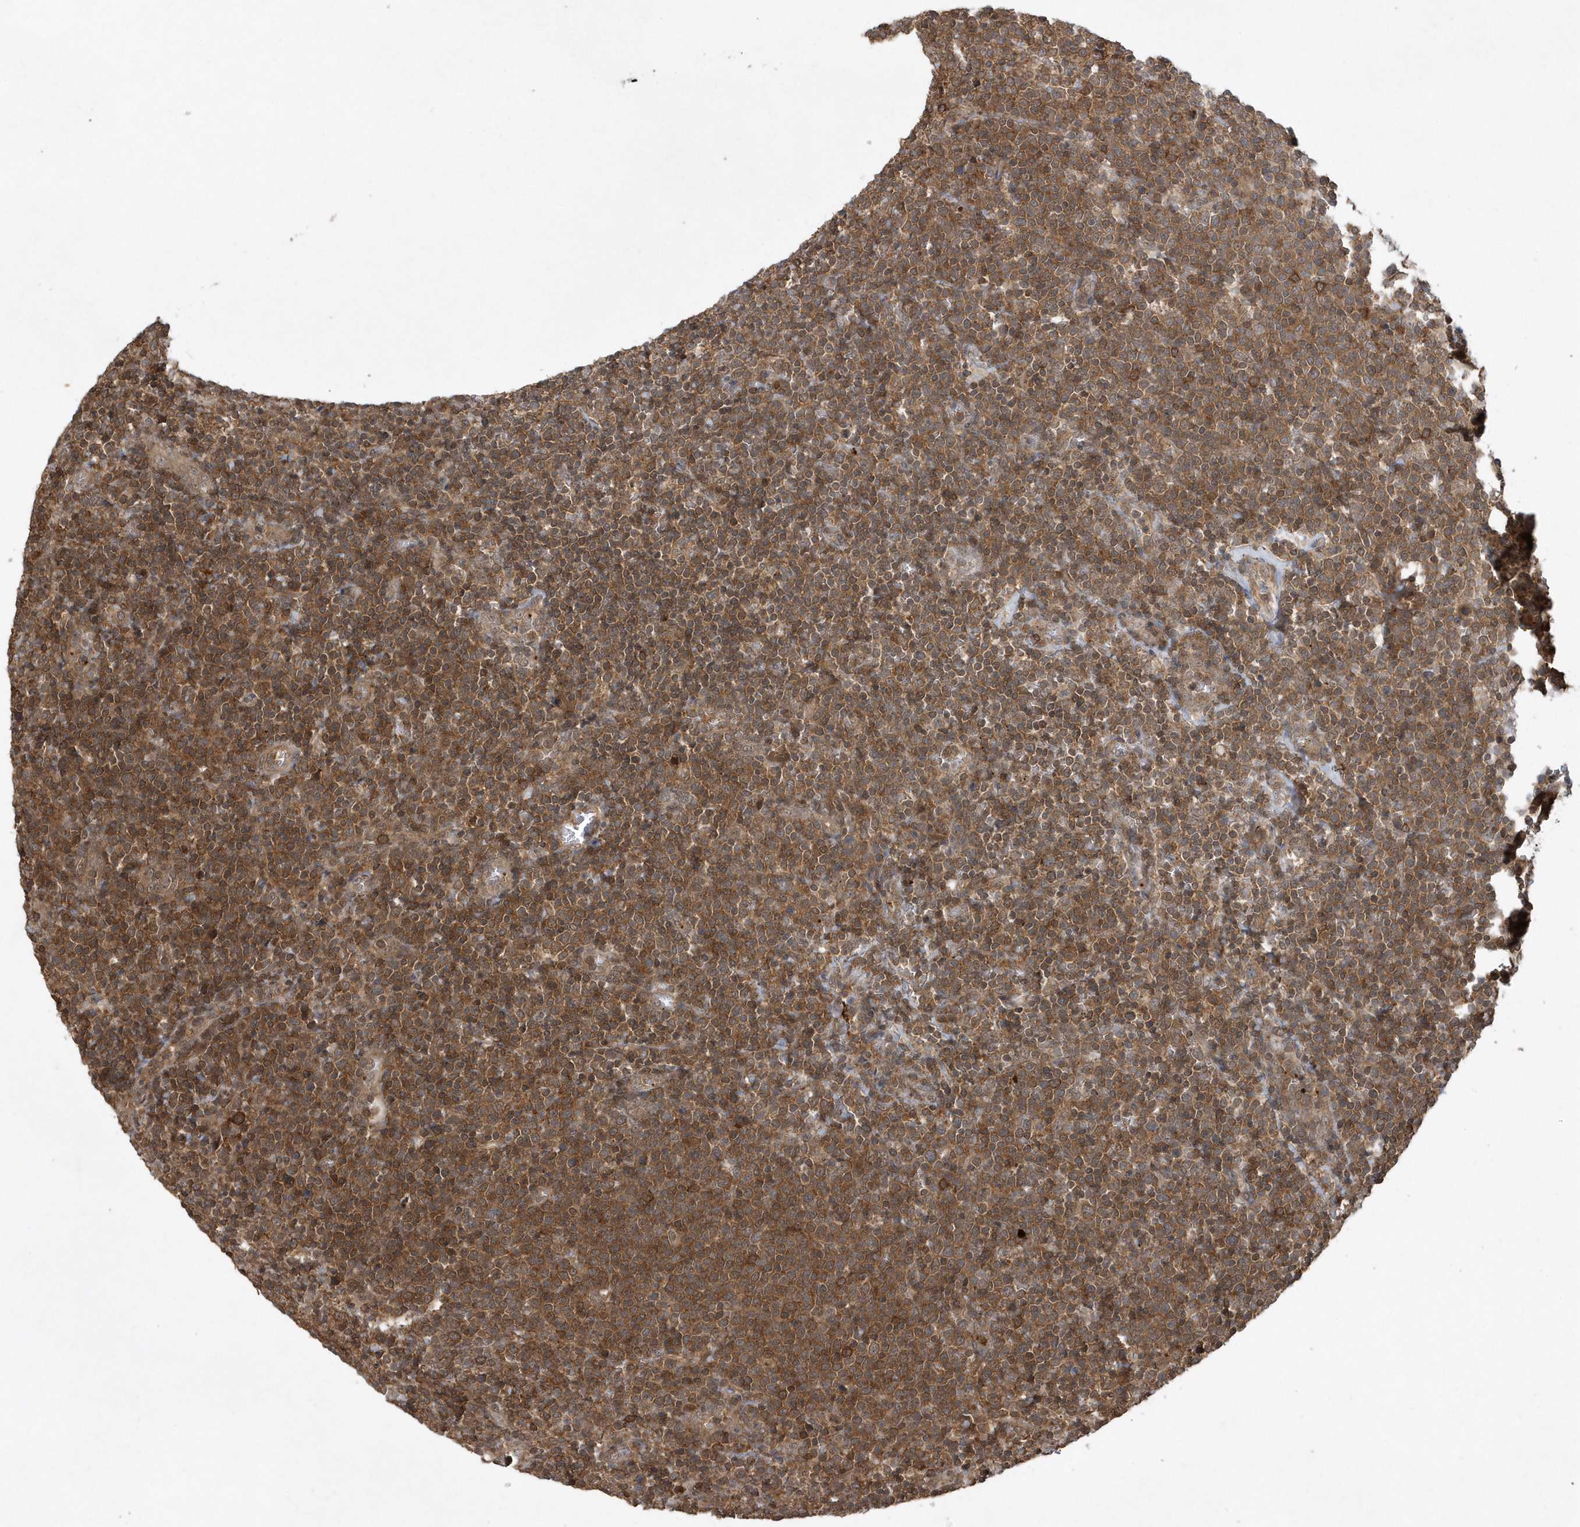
{"staining": {"intensity": "moderate", "quantity": ">75%", "location": "cytoplasmic/membranous"}, "tissue": "lymphoma", "cell_type": "Tumor cells", "image_type": "cancer", "snomed": [{"axis": "morphology", "description": "Malignant lymphoma, non-Hodgkin's type, High grade"}, {"axis": "topography", "description": "Lymph node"}], "caption": "Immunohistochemistry (IHC) micrograph of human lymphoma stained for a protein (brown), which exhibits medium levels of moderate cytoplasmic/membranous positivity in approximately >75% of tumor cells.", "gene": "ACYP1", "patient": {"sex": "male", "age": 61}}